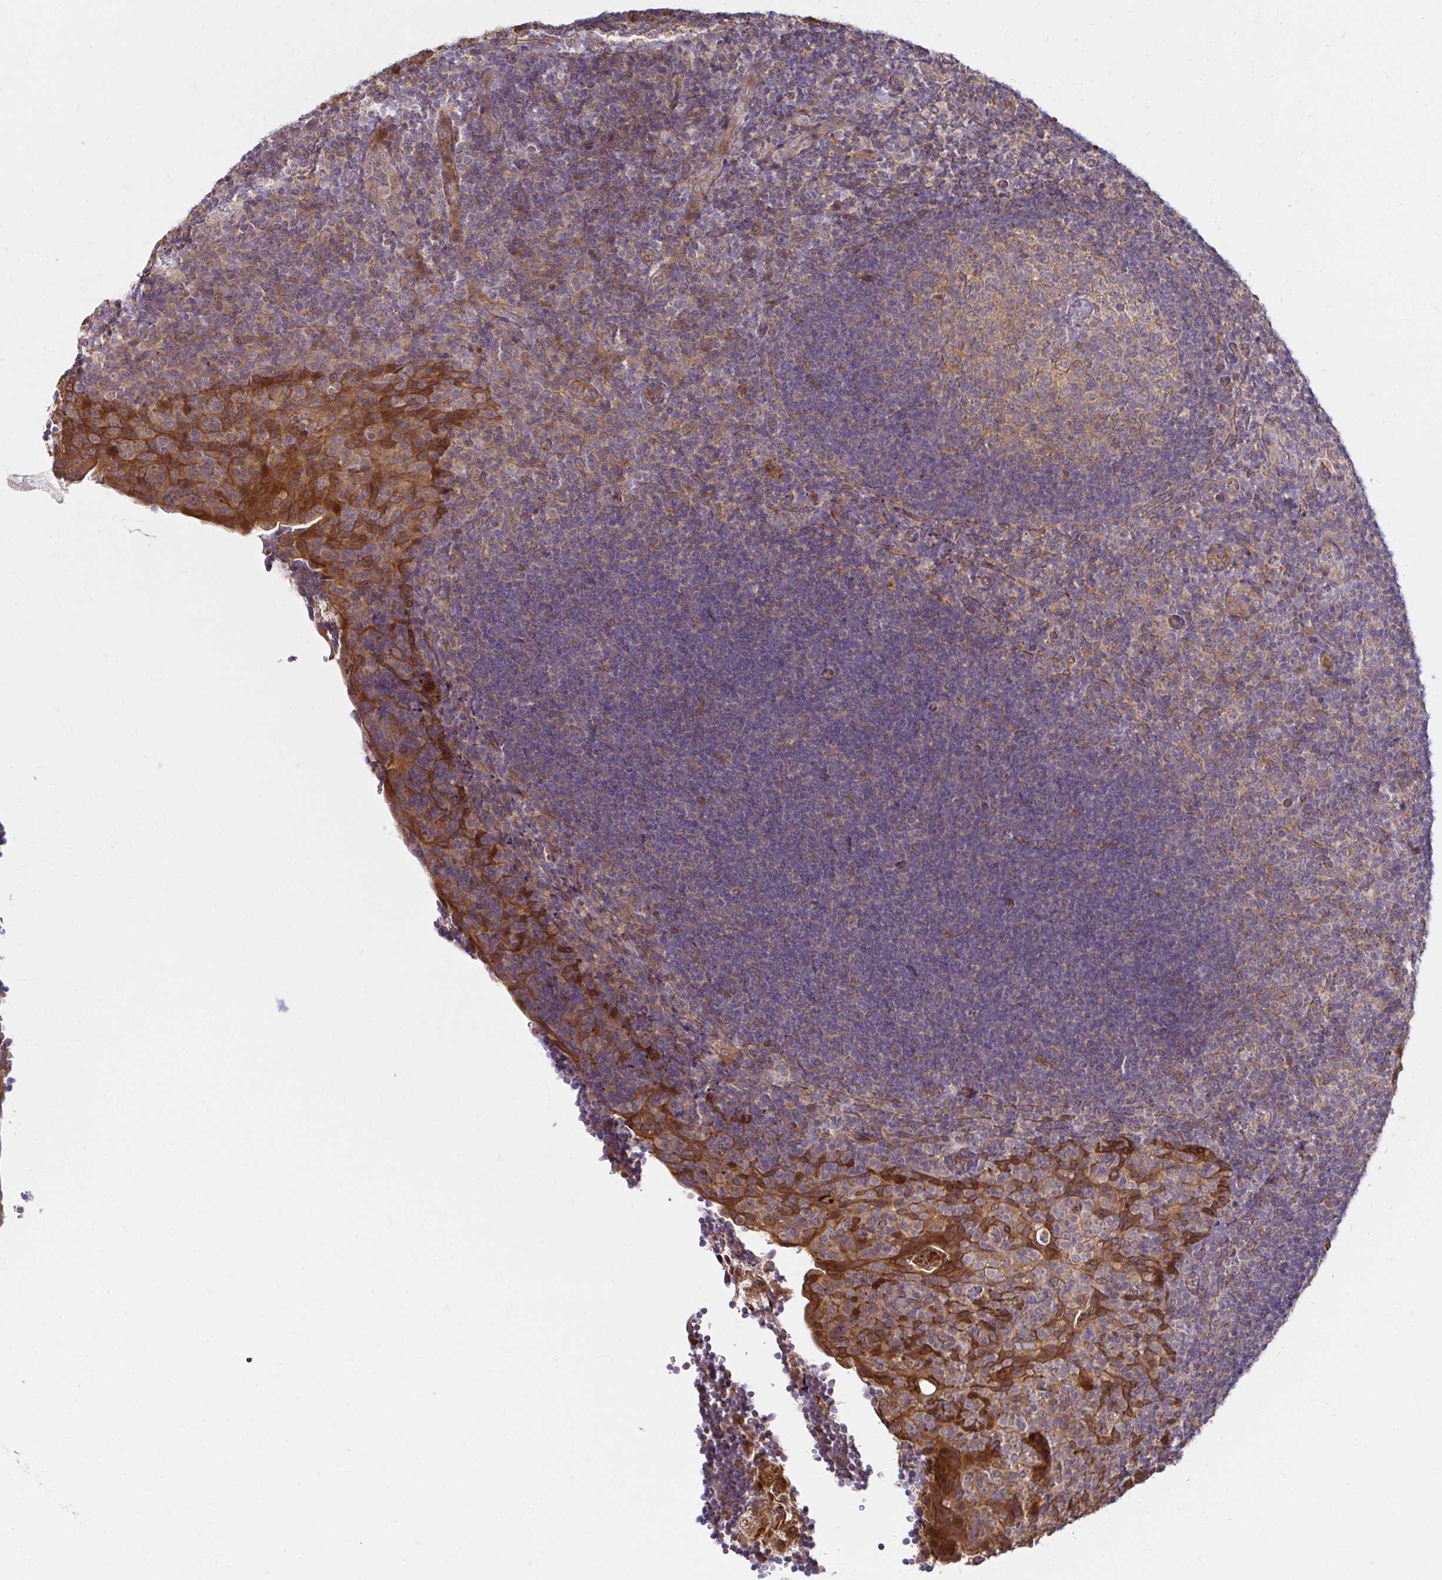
{"staining": {"intensity": "weak", "quantity": "<25%", "location": "cytoplasmic/membranous"}, "tissue": "tonsil", "cell_type": "Germinal center cells", "image_type": "normal", "snomed": [{"axis": "morphology", "description": "Normal tissue, NOS"}, {"axis": "topography", "description": "Tonsil"}], "caption": "DAB (3,3'-diaminobenzidine) immunohistochemical staining of benign human tonsil demonstrates no significant positivity in germinal center cells.", "gene": "ITGA2", "patient": {"sex": "male", "age": 17}}